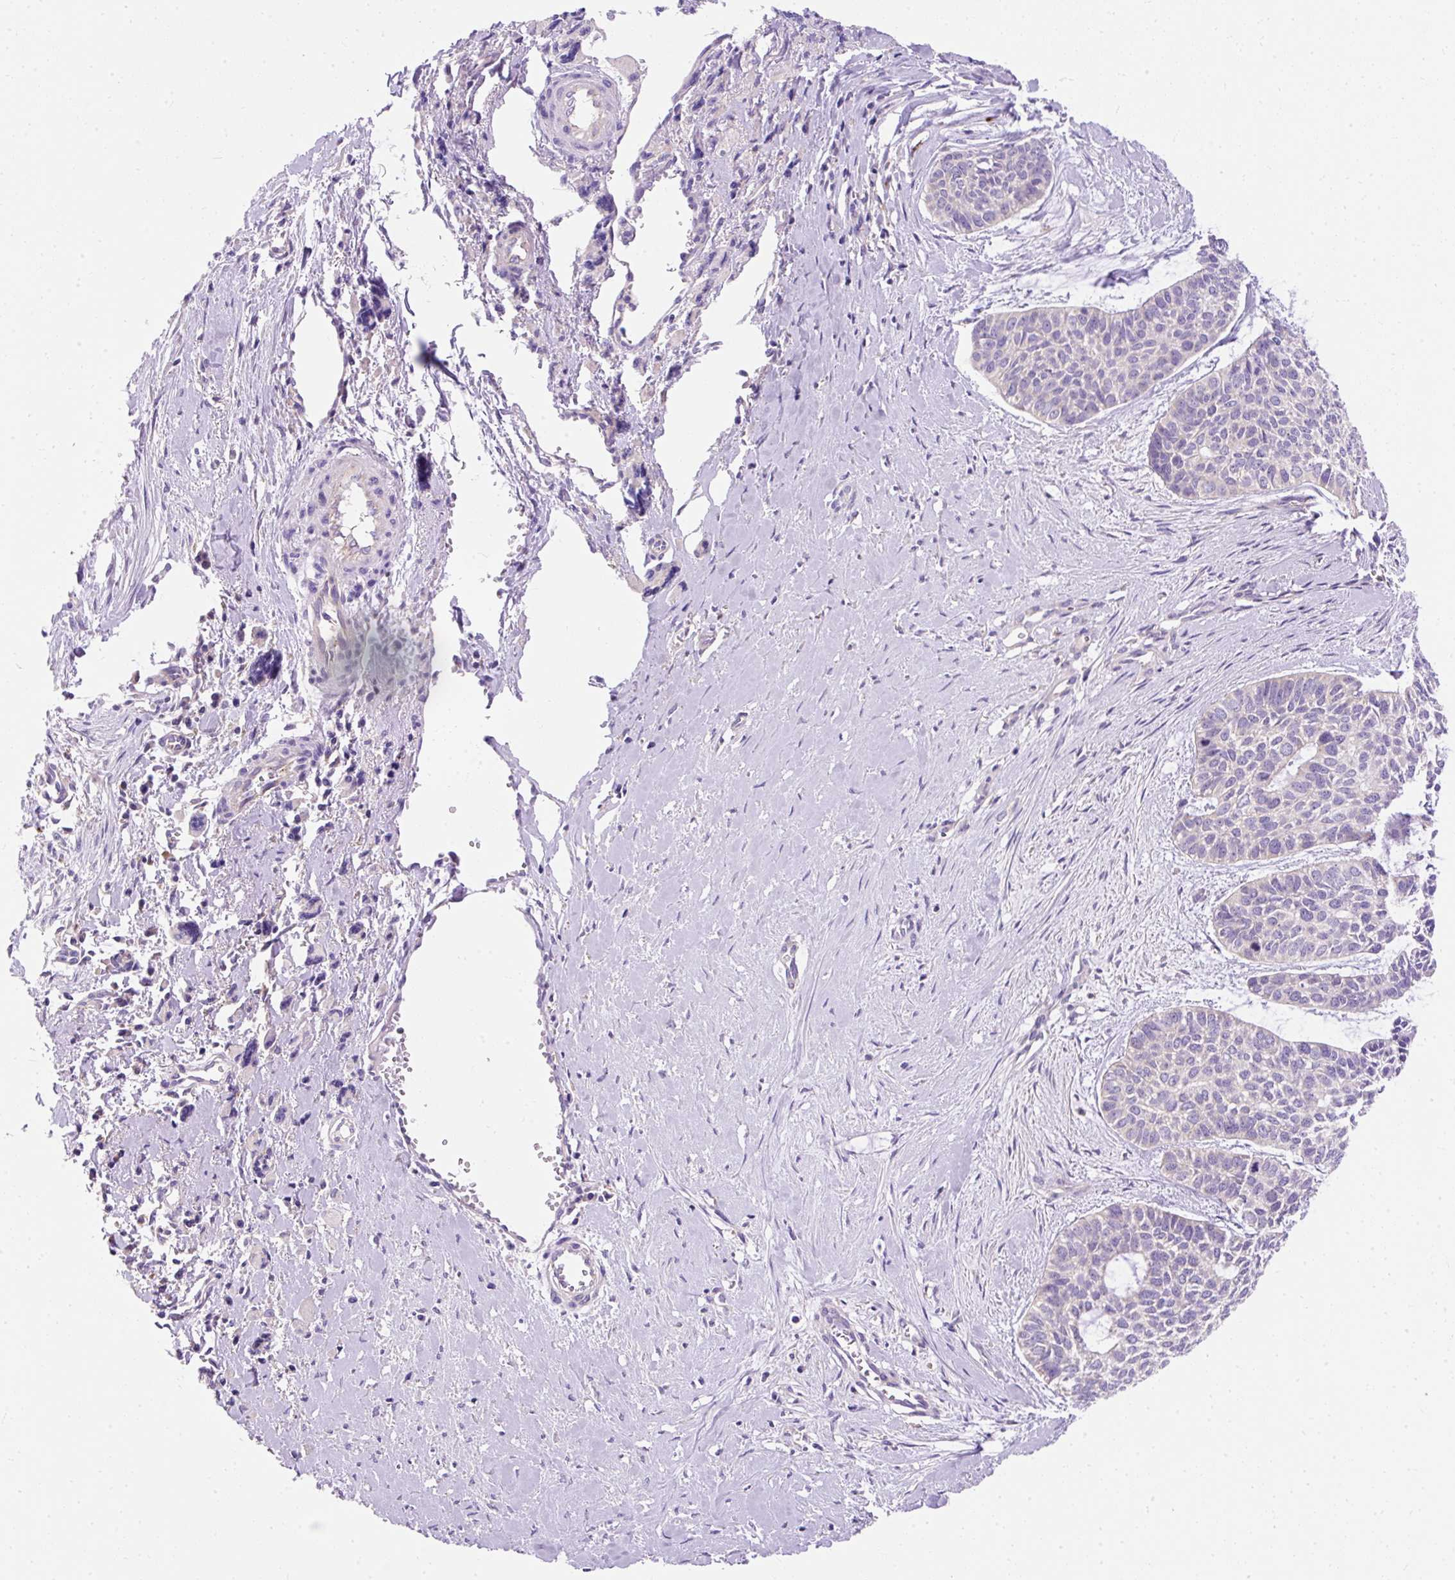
{"staining": {"intensity": "negative", "quantity": "none", "location": "none"}, "tissue": "skin cancer", "cell_type": "Tumor cells", "image_type": "cancer", "snomed": [{"axis": "morphology", "description": "Basal cell carcinoma"}, {"axis": "topography", "description": "Skin"}], "caption": "IHC of human skin cancer shows no expression in tumor cells.", "gene": "OR4K15", "patient": {"sex": "female", "age": 64}}